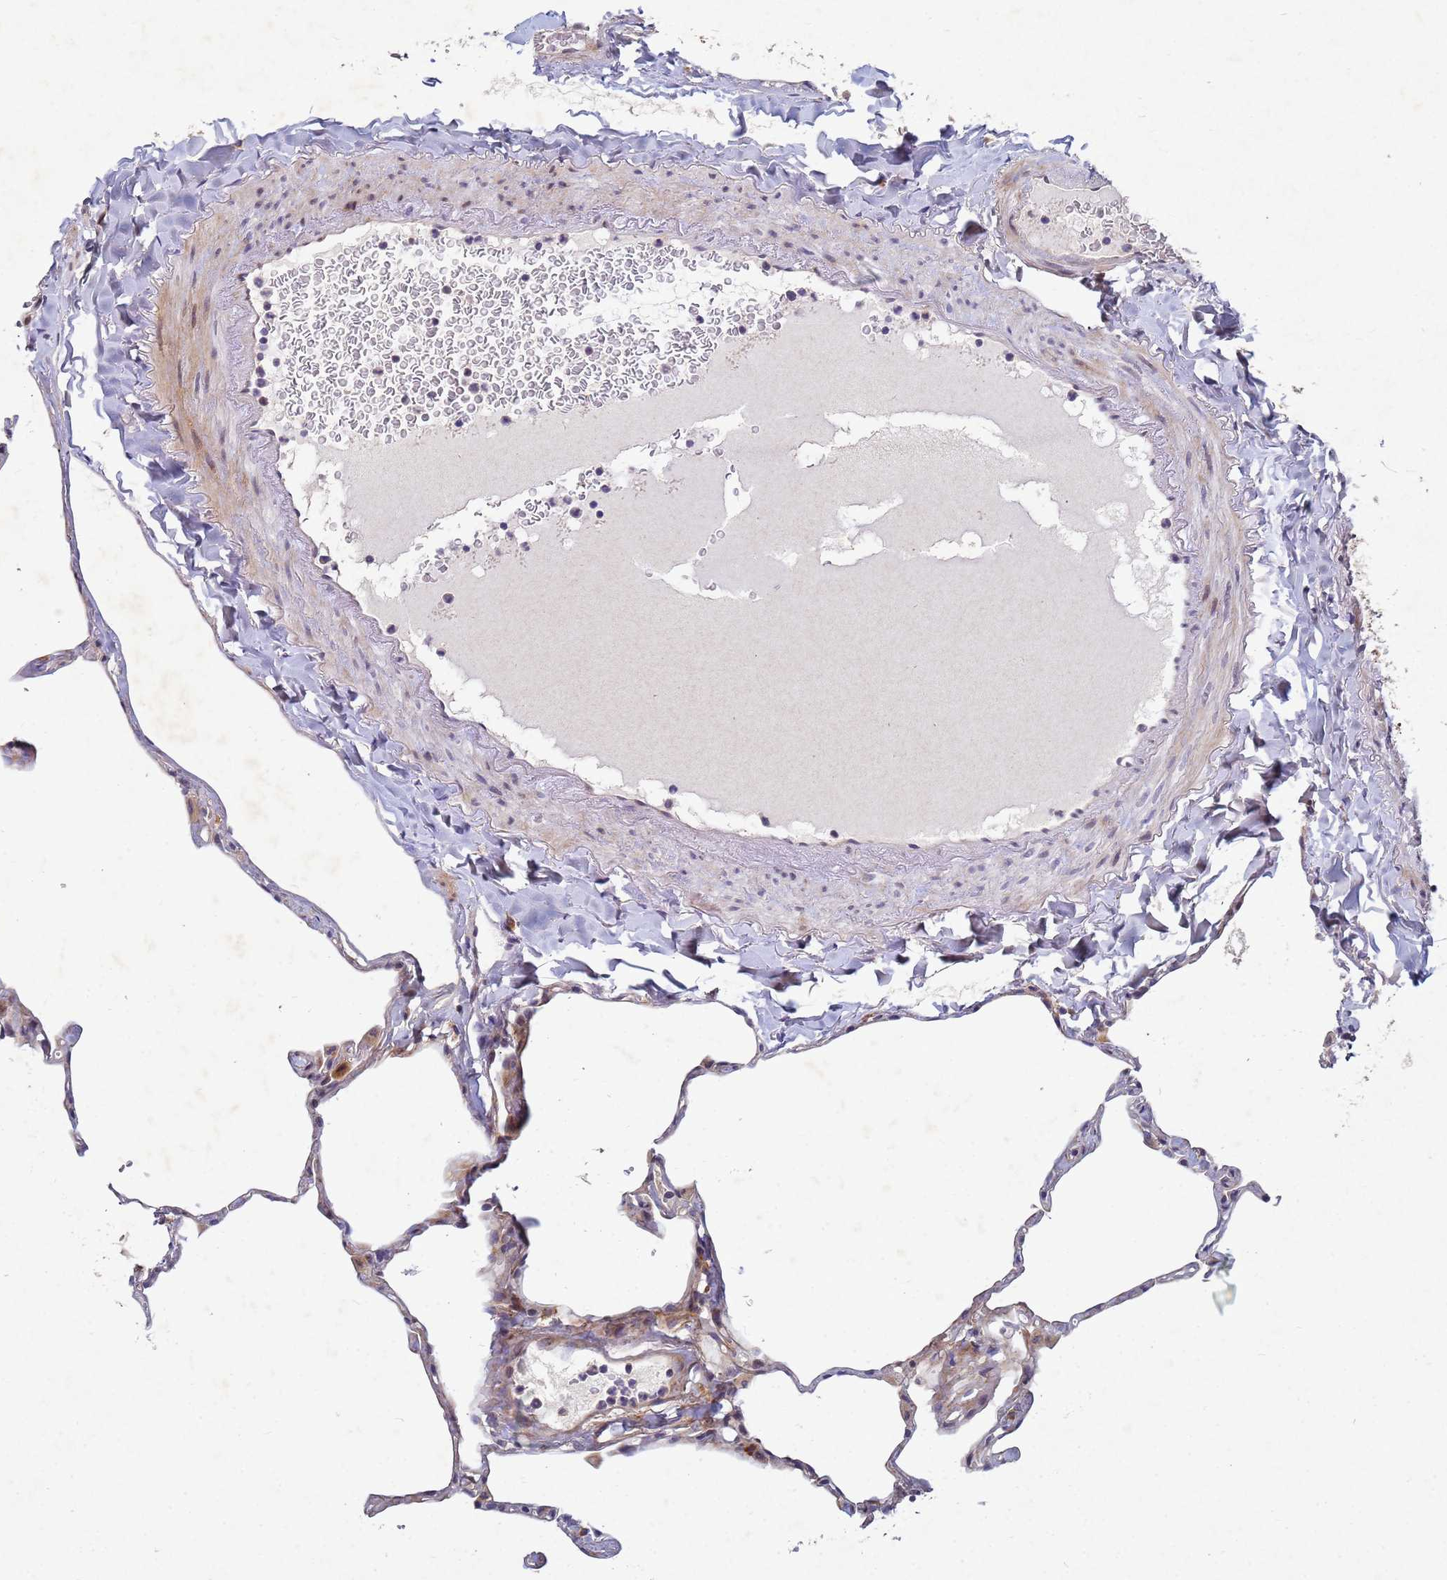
{"staining": {"intensity": "negative", "quantity": "none", "location": "none"}, "tissue": "lung", "cell_type": "Alveolar cells", "image_type": "normal", "snomed": [{"axis": "morphology", "description": "Normal tissue, NOS"}, {"axis": "topography", "description": "Lung"}], "caption": "This is an IHC histopathology image of unremarkable human lung. There is no expression in alveolar cells.", "gene": "TNPO2", "patient": {"sex": "male", "age": 65}}